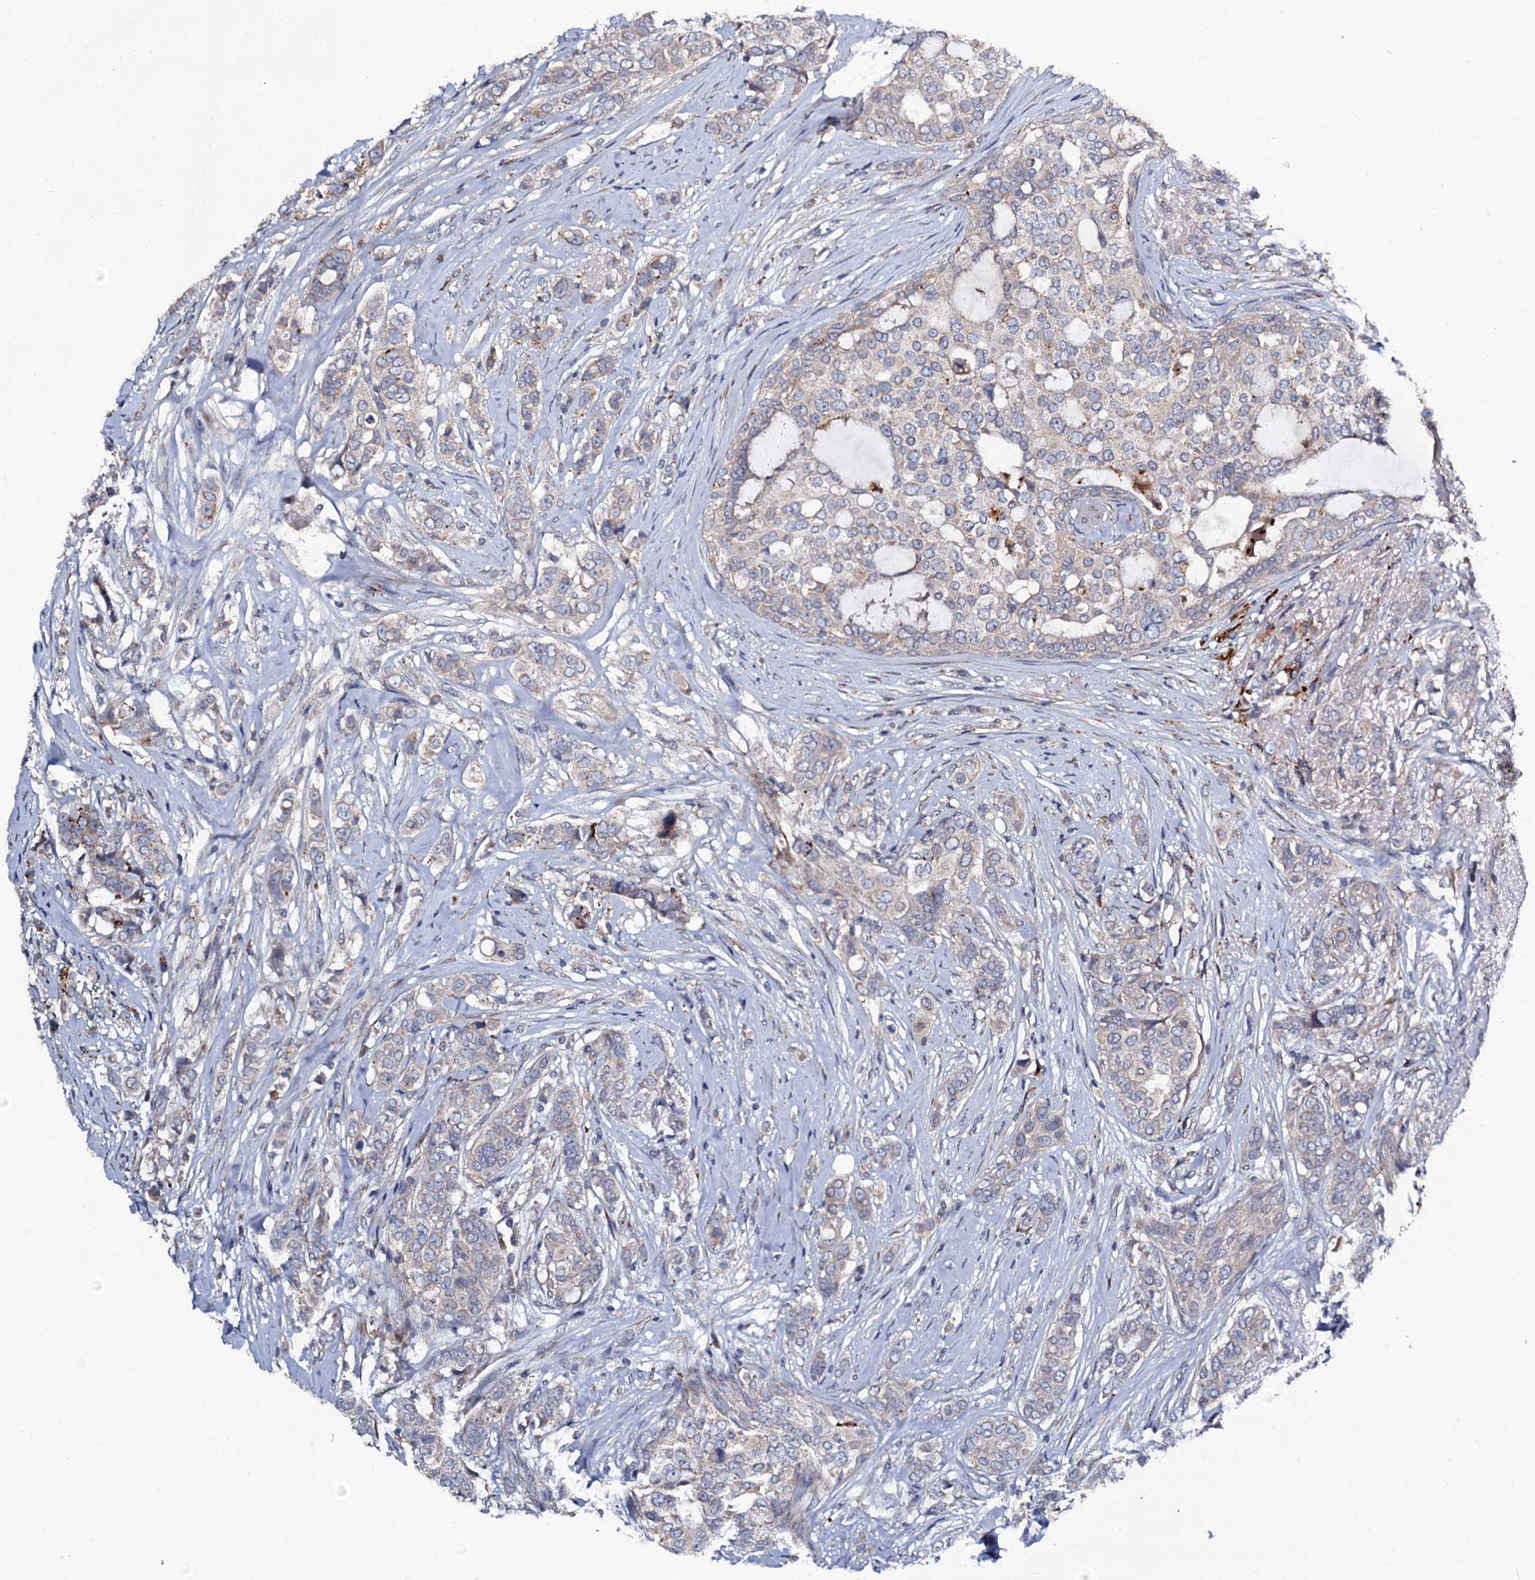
{"staining": {"intensity": "weak", "quantity": "<25%", "location": "cytoplasmic/membranous"}, "tissue": "breast cancer", "cell_type": "Tumor cells", "image_type": "cancer", "snomed": [{"axis": "morphology", "description": "Lobular carcinoma"}, {"axis": "topography", "description": "Breast"}], "caption": "The image demonstrates no significant expression in tumor cells of breast lobular carcinoma.", "gene": "LRRC28", "patient": {"sex": "female", "age": 51}}